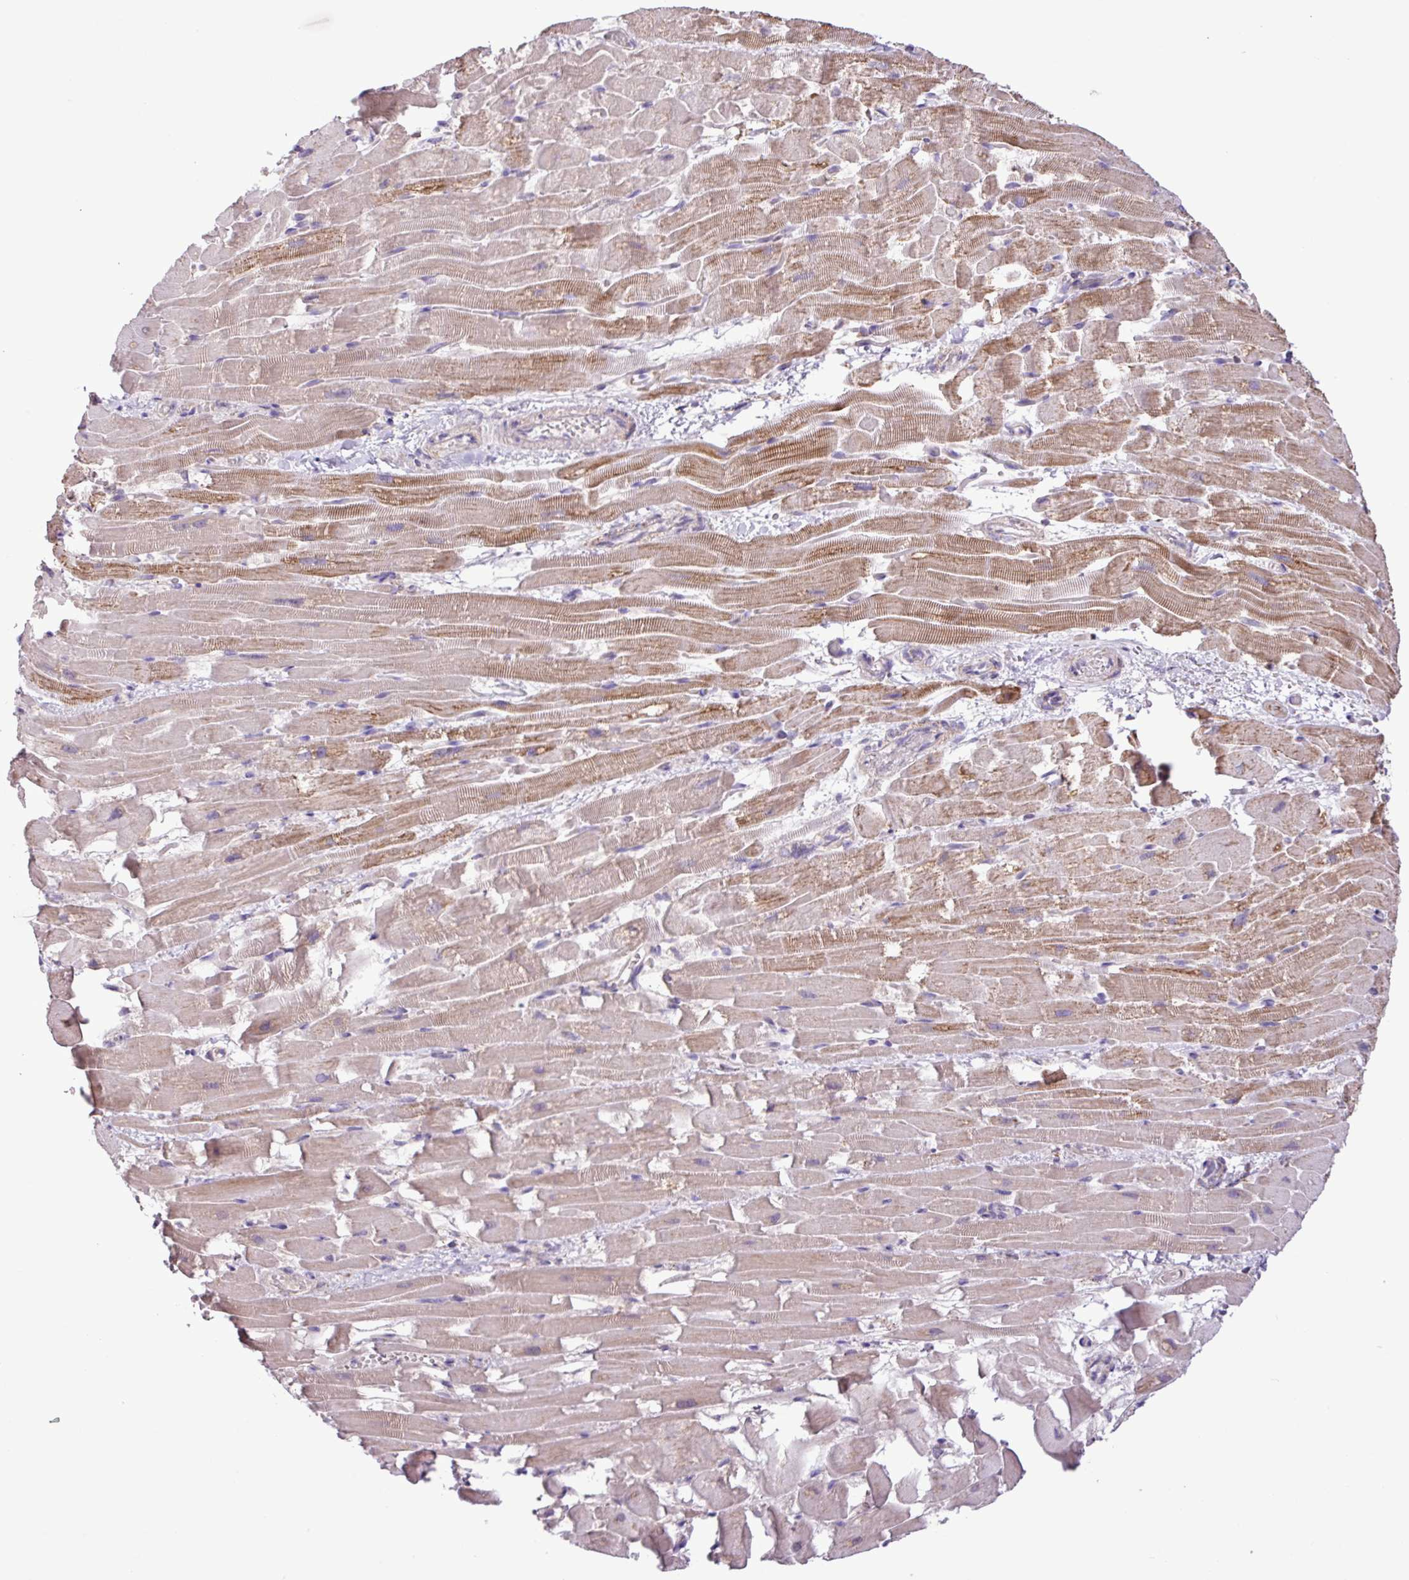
{"staining": {"intensity": "moderate", "quantity": ">75%", "location": "cytoplasmic/membranous"}, "tissue": "heart muscle", "cell_type": "Cardiomyocytes", "image_type": "normal", "snomed": [{"axis": "morphology", "description": "Normal tissue, NOS"}, {"axis": "topography", "description": "Heart"}], "caption": "A micrograph of heart muscle stained for a protein displays moderate cytoplasmic/membranous brown staining in cardiomyocytes.", "gene": "SGPP1", "patient": {"sex": "male", "age": 37}}